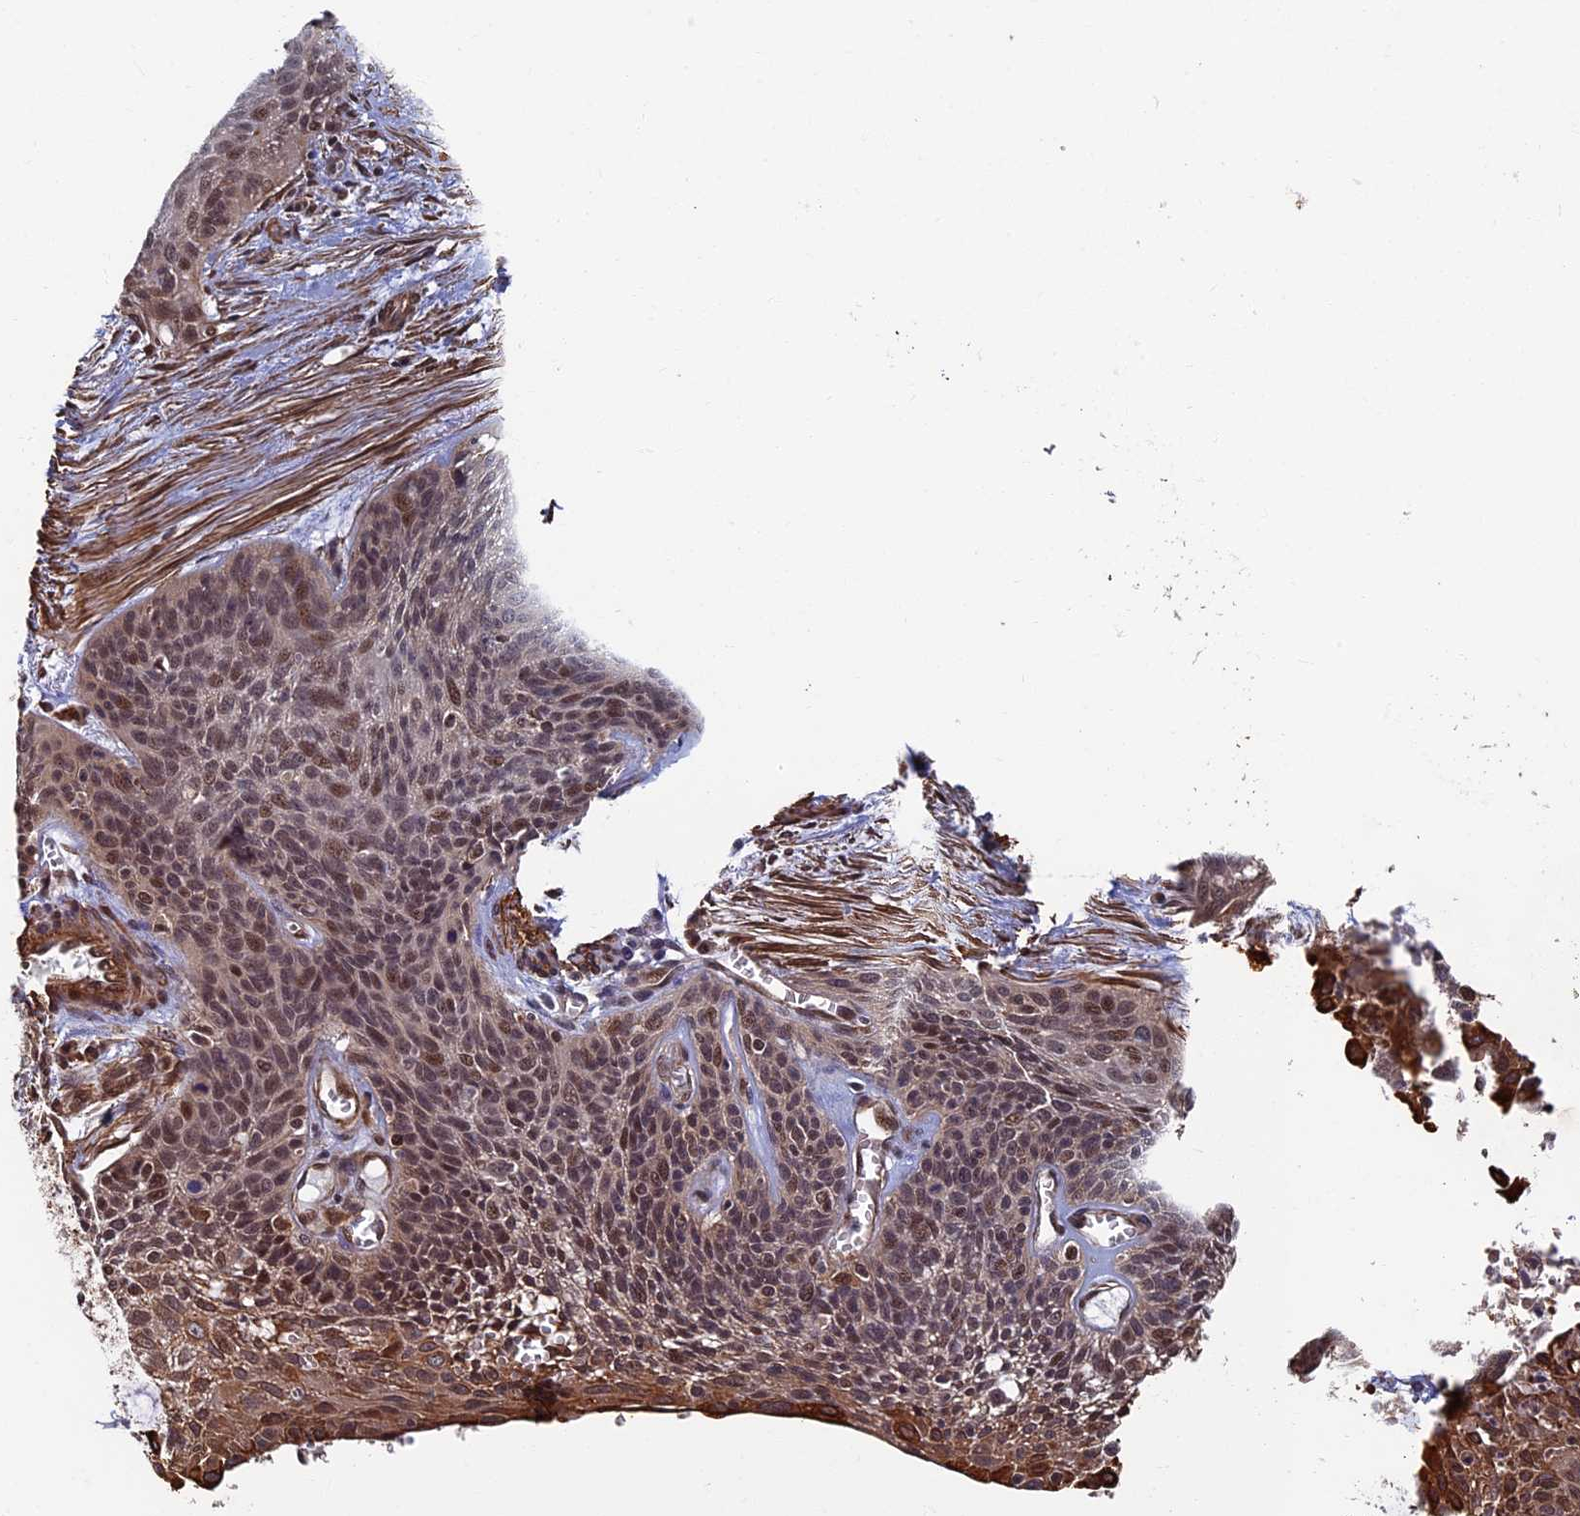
{"staining": {"intensity": "moderate", "quantity": ">75%", "location": "nuclear"}, "tissue": "cervical cancer", "cell_type": "Tumor cells", "image_type": "cancer", "snomed": [{"axis": "morphology", "description": "Squamous cell carcinoma, NOS"}, {"axis": "topography", "description": "Cervix"}], "caption": "The immunohistochemical stain shows moderate nuclear positivity in tumor cells of cervical squamous cell carcinoma tissue.", "gene": "CTDP1", "patient": {"sex": "female", "age": 55}}